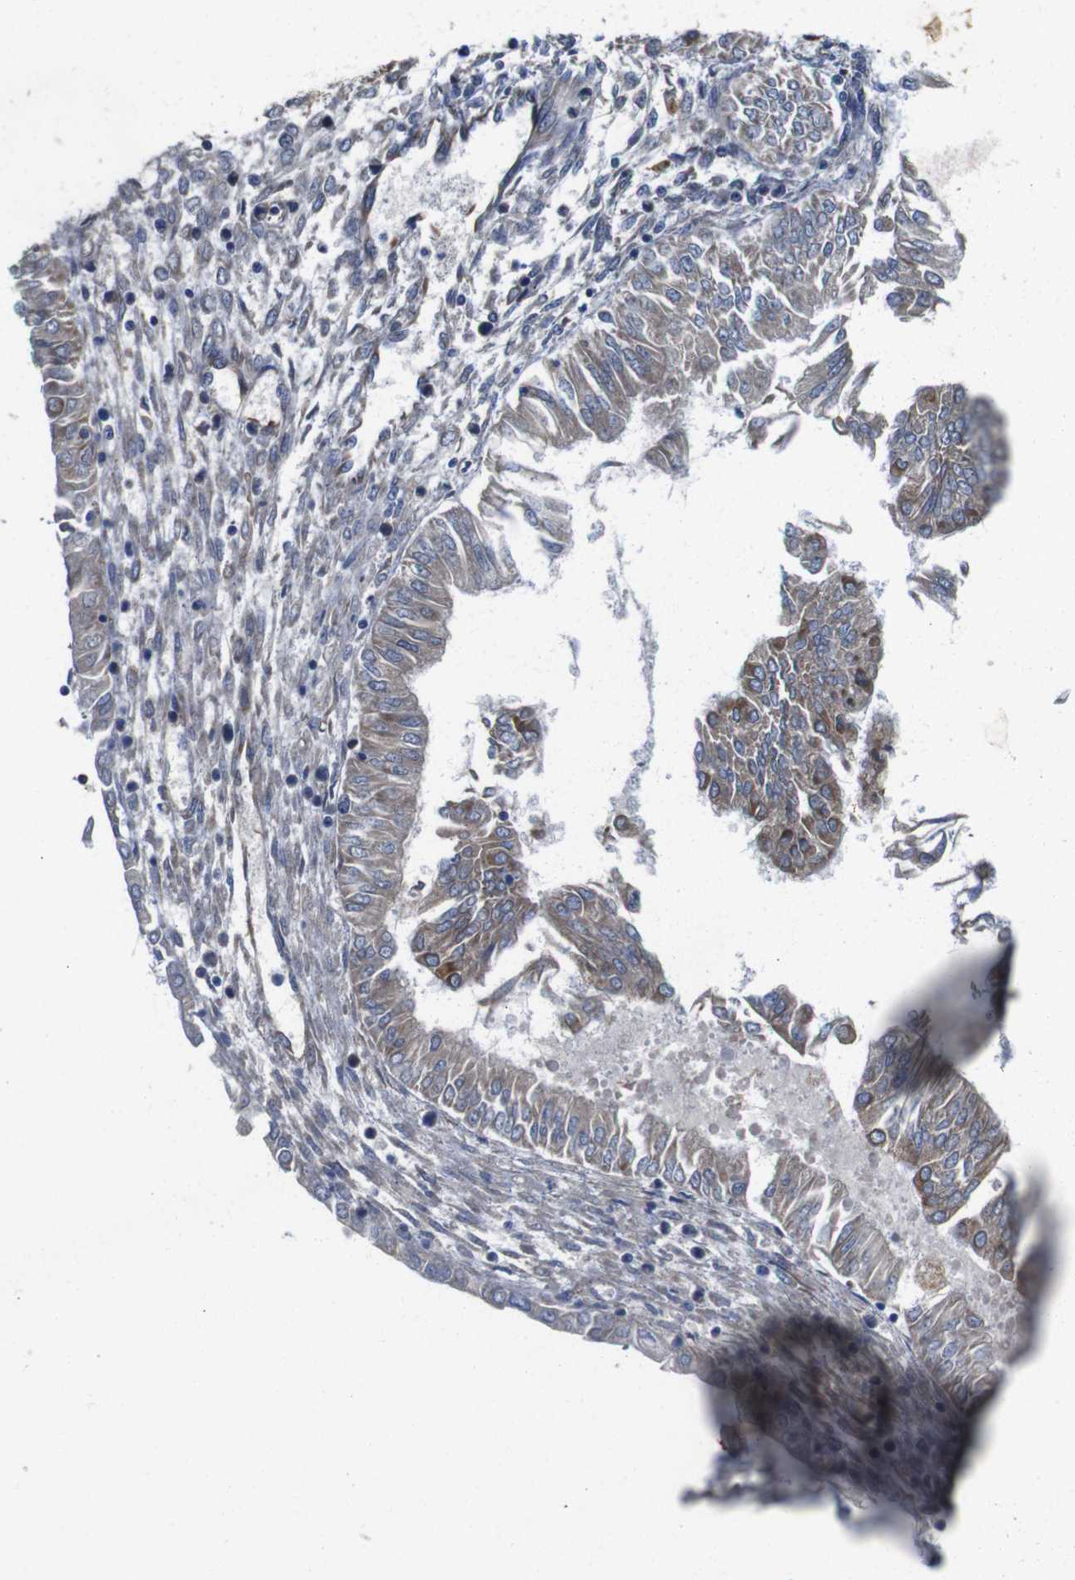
{"staining": {"intensity": "weak", "quantity": "<25%", "location": "cytoplasmic/membranous"}, "tissue": "endometrial cancer", "cell_type": "Tumor cells", "image_type": "cancer", "snomed": [{"axis": "morphology", "description": "Adenocarcinoma, NOS"}, {"axis": "topography", "description": "Endometrium"}], "caption": "This is a image of immunohistochemistry (IHC) staining of endometrial adenocarcinoma, which shows no expression in tumor cells.", "gene": "POMK", "patient": {"sex": "female", "age": 53}}